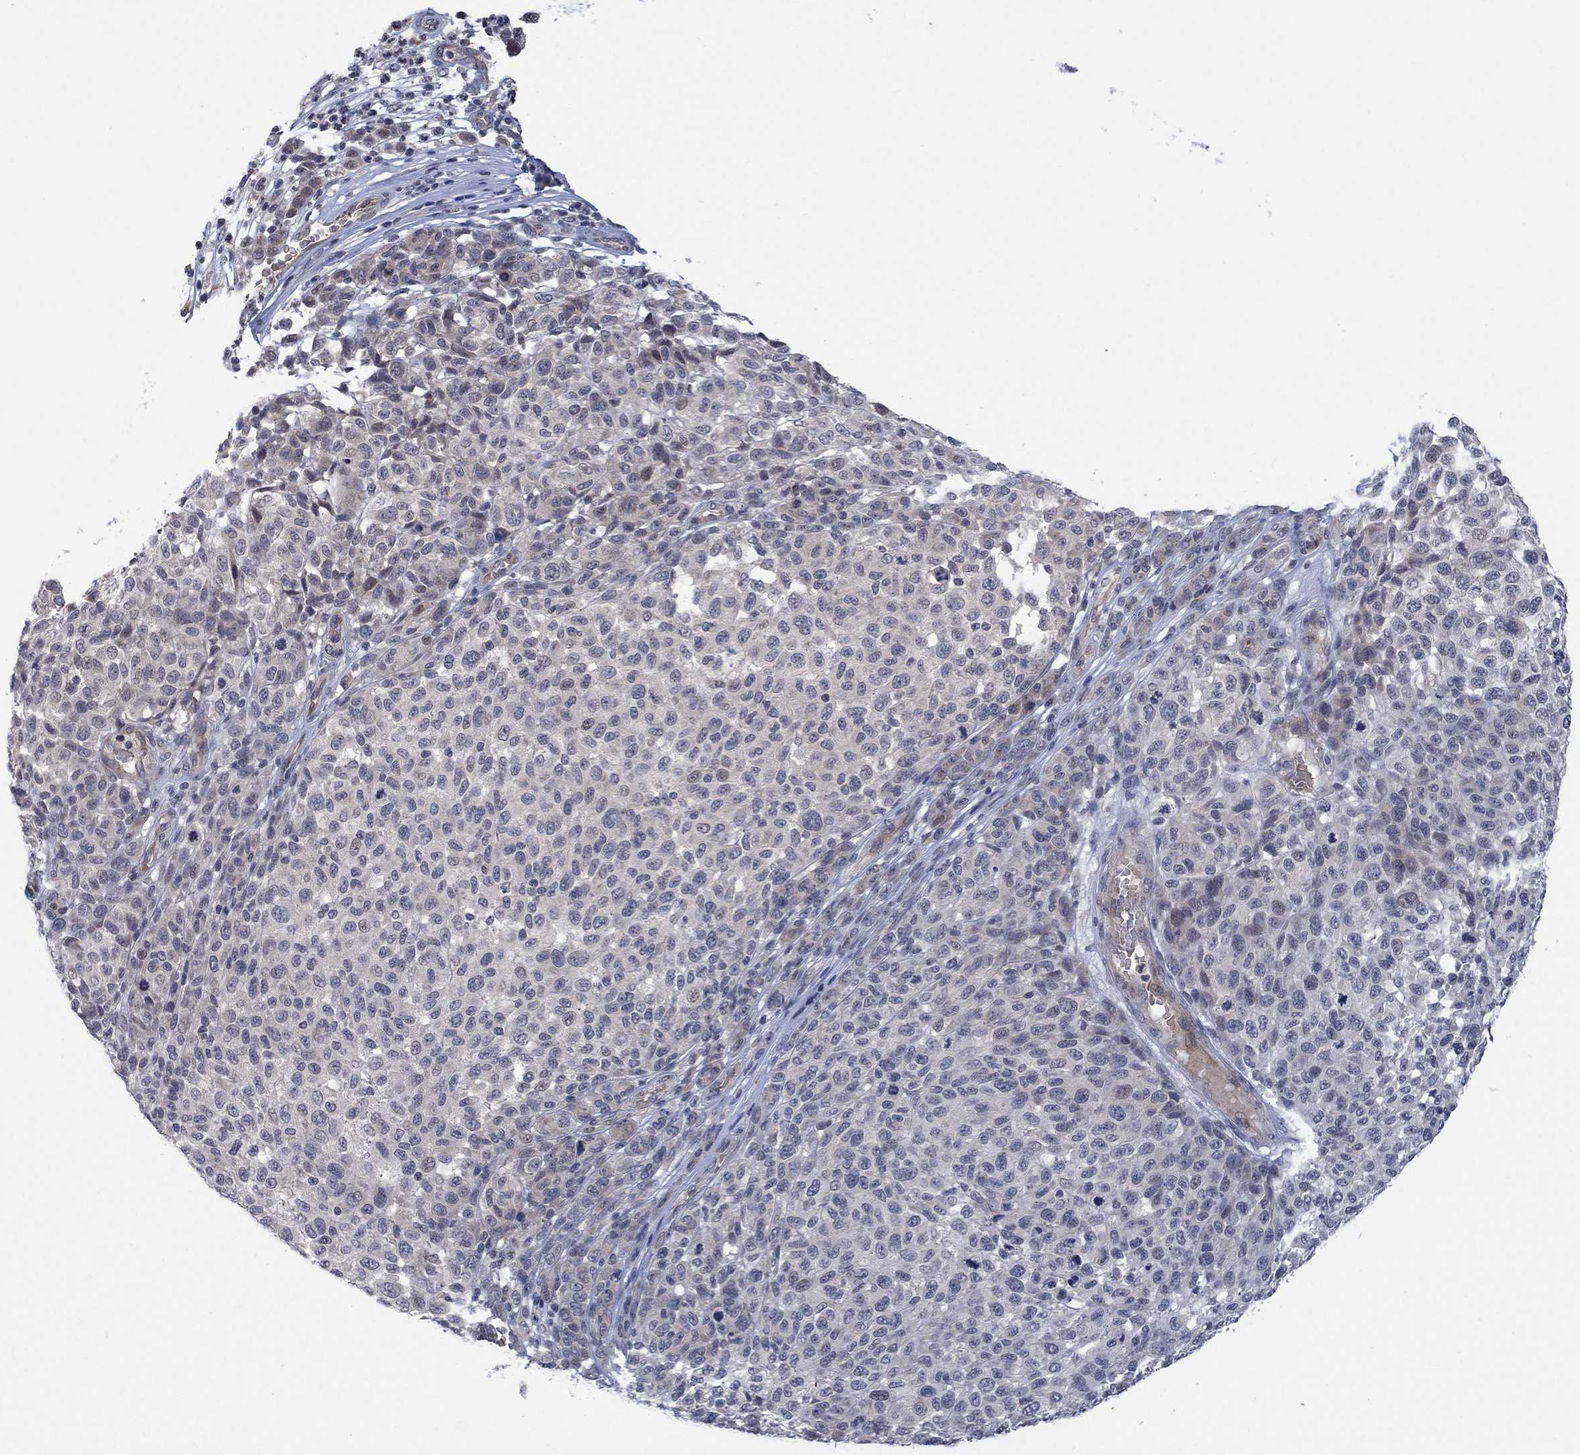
{"staining": {"intensity": "negative", "quantity": "none", "location": "none"}, "tissue": "melanoma", "cell_type": "Tumor cells", "image_type": "cancer", "snomed": [{"axis": "morphology", "description": "Malignant melanoma, NOS"}, {"axis": "topography", "description": "Skin"}], "caption": "The IHC photomicrograph has no significant staining in tumor cells of melanoma tissue.", "gene": "GRIN2D", "patient": {"sex": "male", "age": 59}}